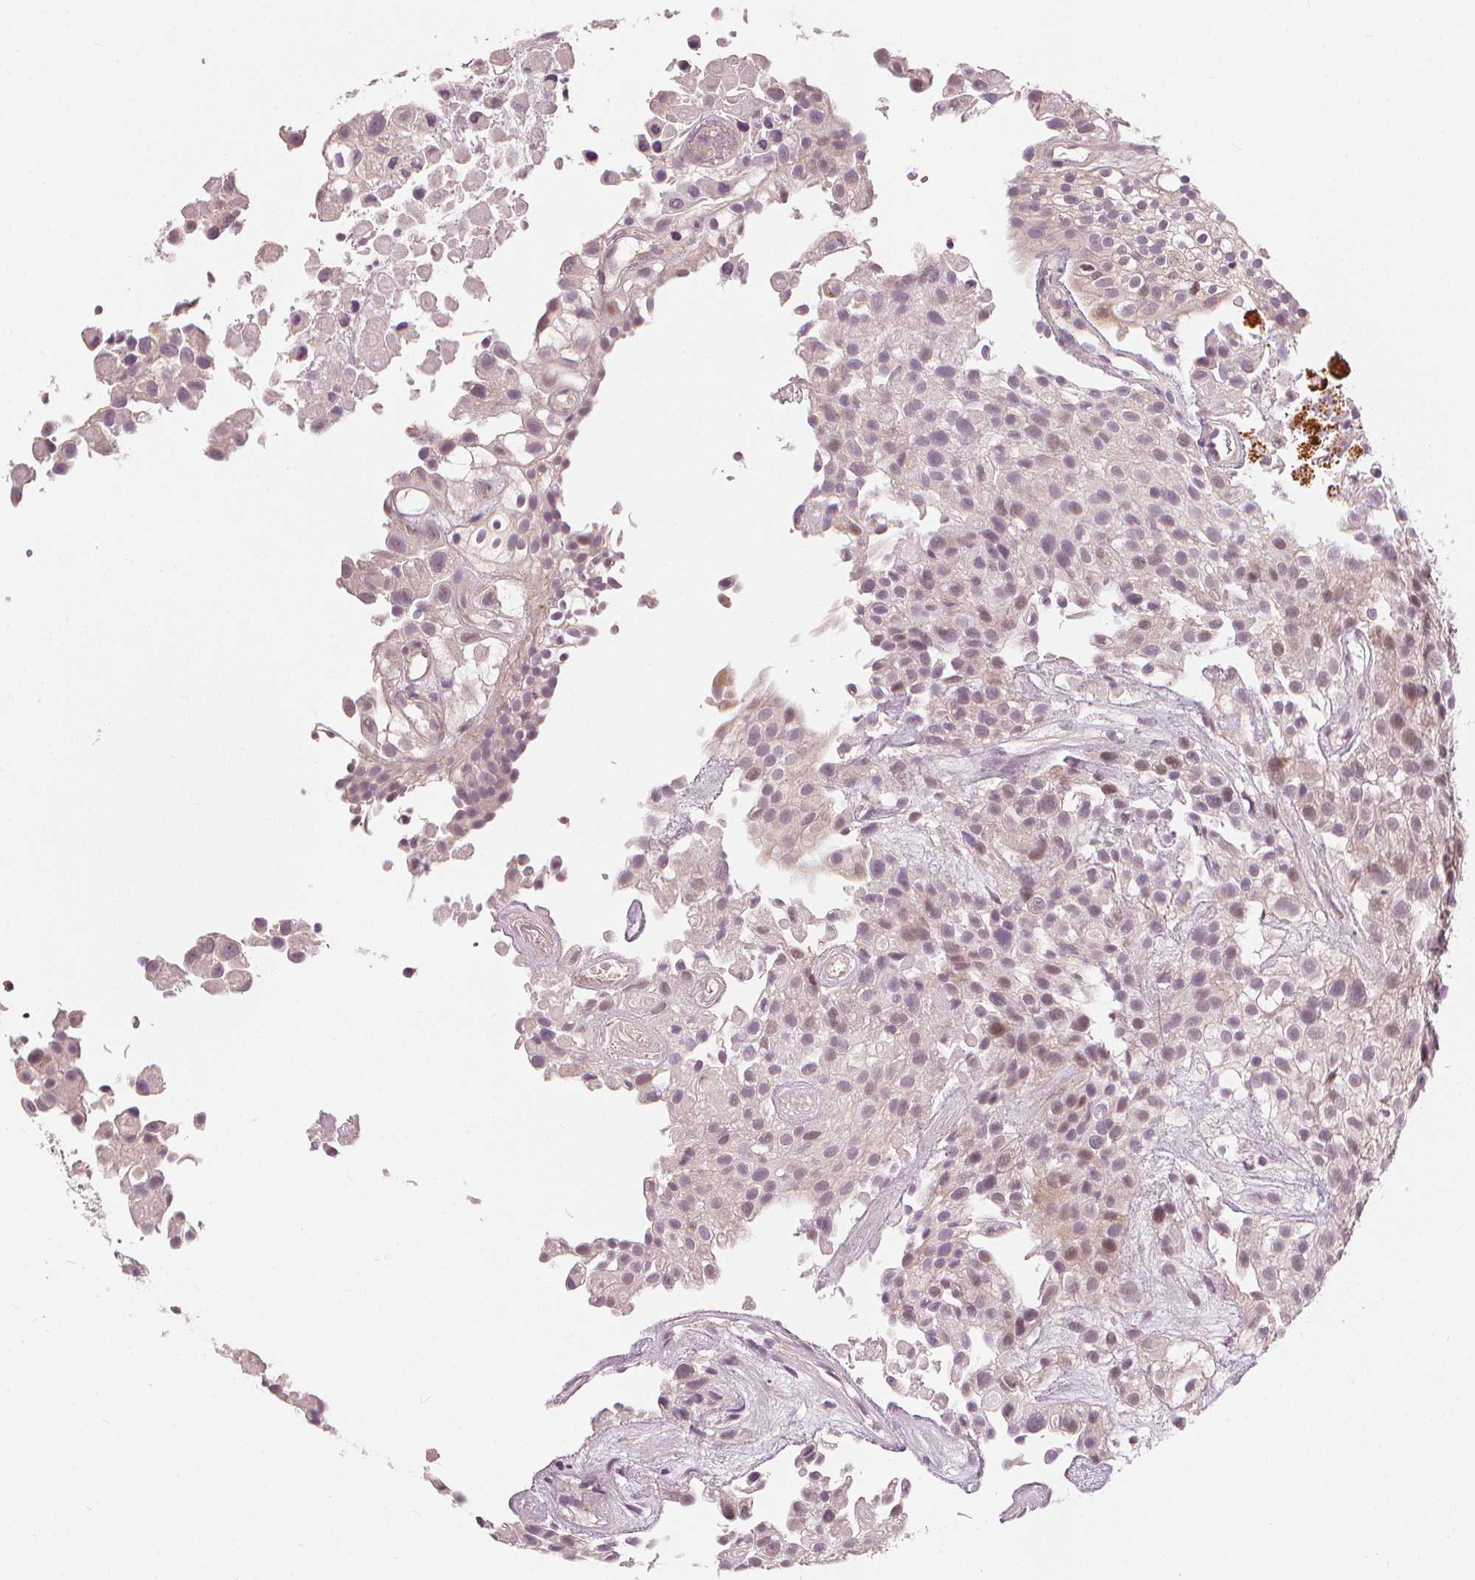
{"staining": {"intensity": "weak", "quantity": "25%-75%", "location": "nuclear"}, "tissue": "urothelial cancer", "cell_type": "Tumor cells", "image_type": "cancer", "snomed": [{"axis": "morphology", "description": "Urothelial carcinoma, High grade"}, {"axis": "topography", "description": "Urinary bladder"}], "caption": "A photomicrograph showing weak nuclear positivity in about 25%-75% of tumor cells in urothelial cancer, as visualized by brown immunohistochemical staining.", "gene": "SLC34A1", "patient": {"sex": "male", "age": 56}}